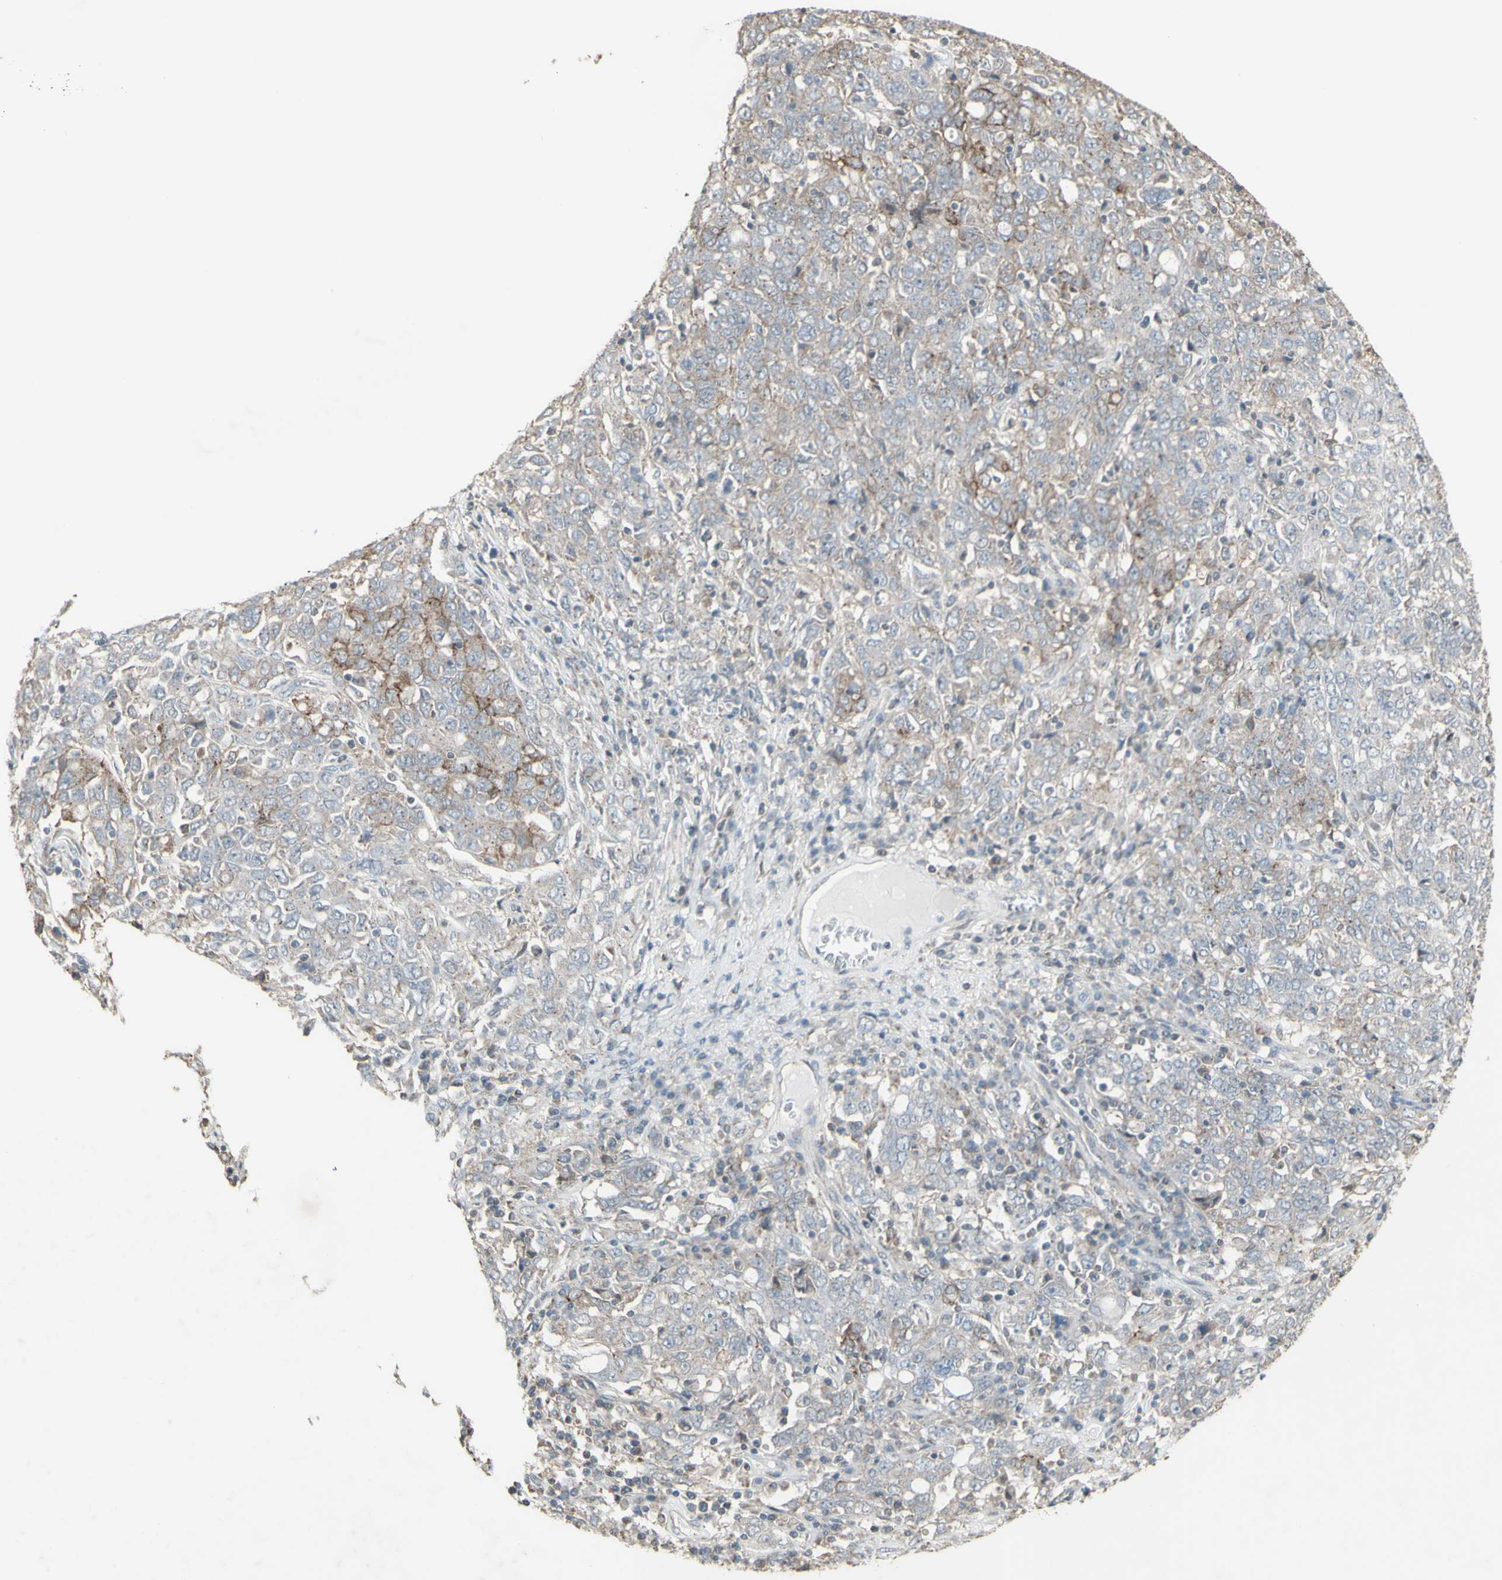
{"staining": {"intensity": "weak", "quantity": "25%-75%", "location": "cytoplasmic/membranous"}, "tissue": "ovarian cancer", "cell_type": "Tumor cells", "image_type": "cancer", "snomed": [{"axis": "morphology", "description": "Carcinoma, endometroid"}, {"axis": "topography", "description": "Ovary"}], "caption": "An image of ovarian cancer (endometroid carcinoma) stained for a protein displays weak cytoplasmic/membranous brown staining in tumor cells. Immunohistochemistry stains the protein of interest in brown and the nuclei are stained blue.", "gene": "FXYD3", "patient": {"sex": "female", "age": 62}}